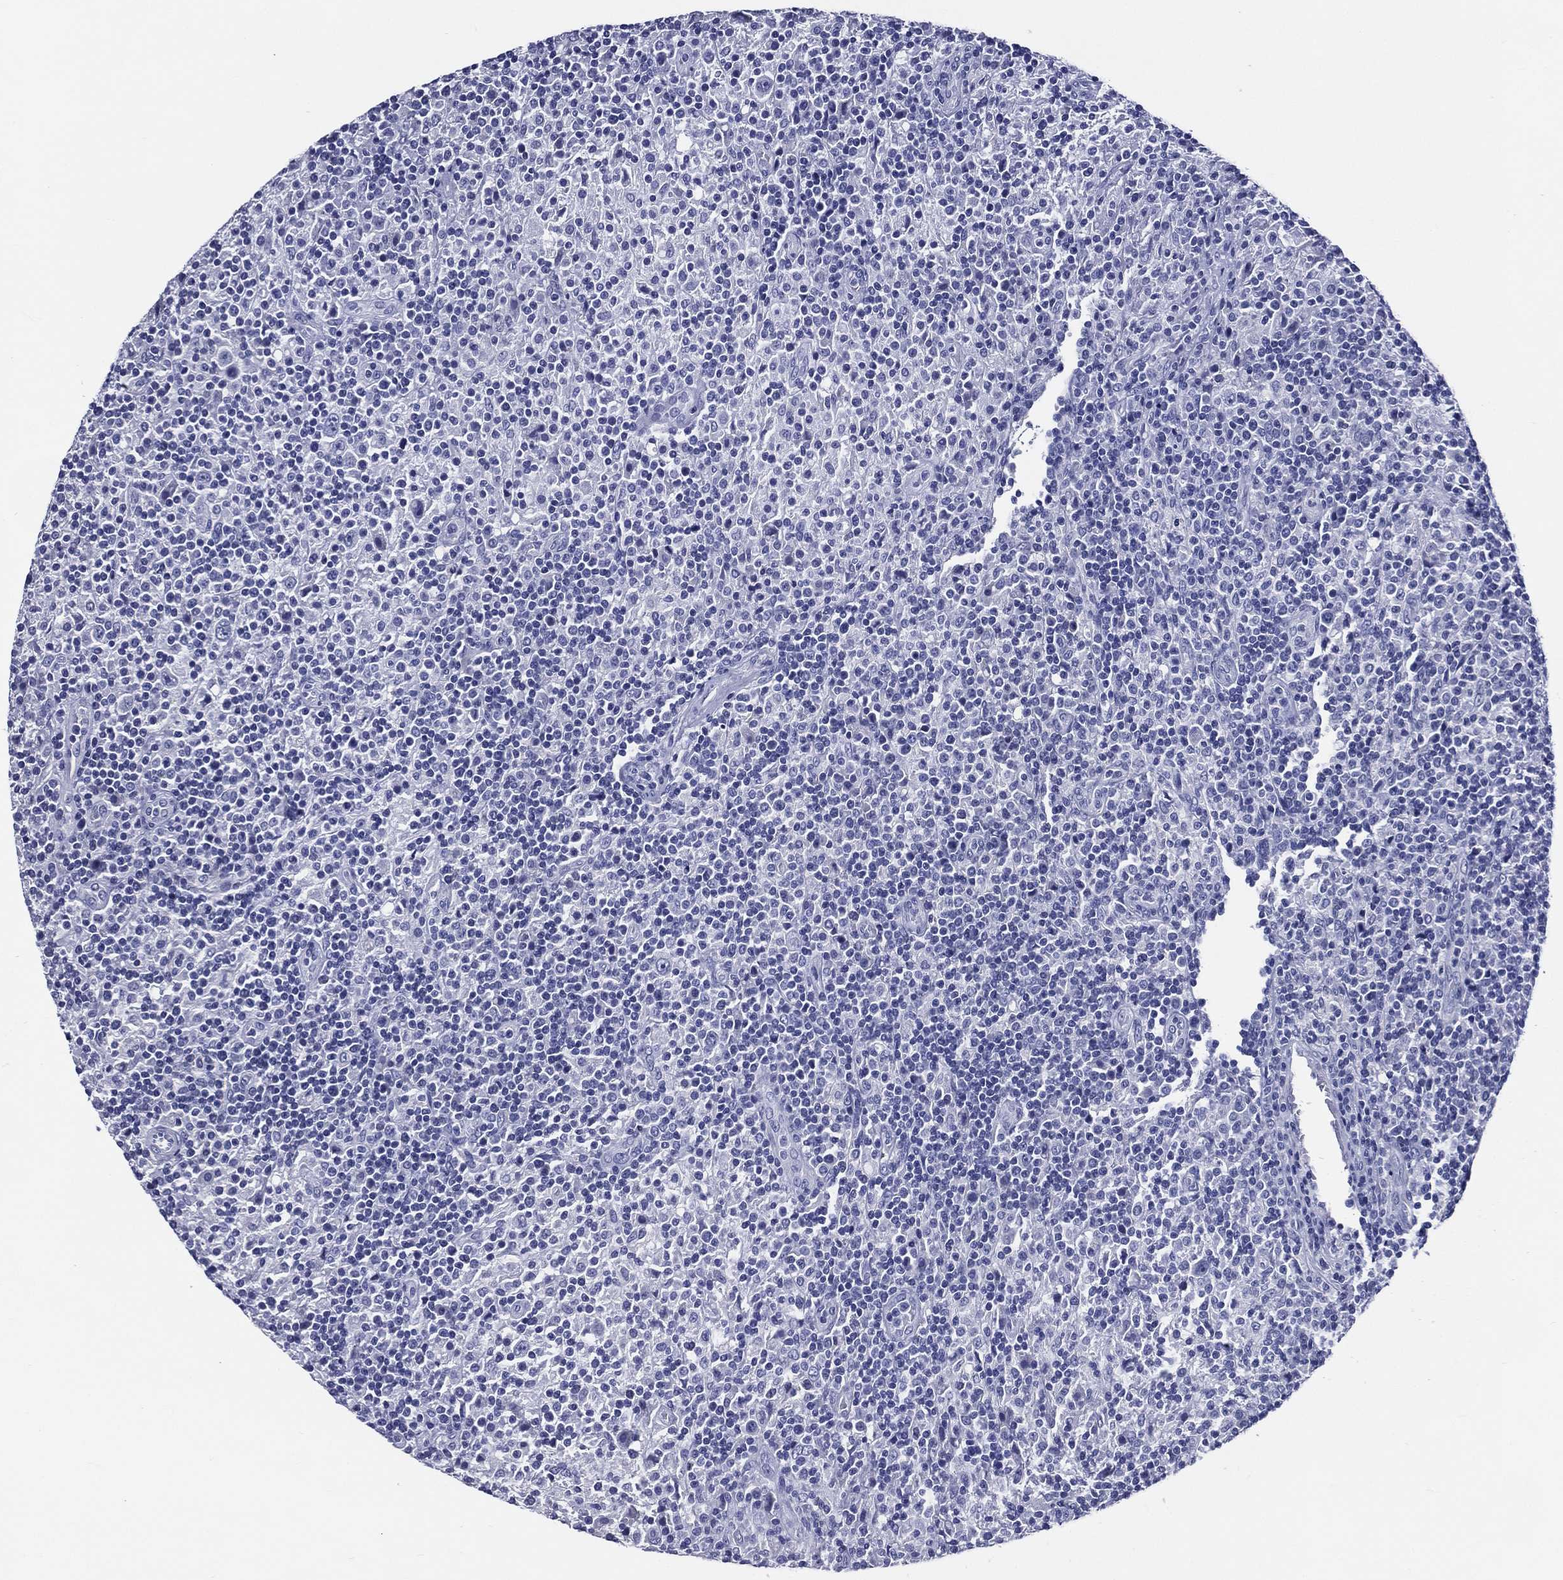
{"staining": {"intensity": "negative", "quantity": "none", "location": "none"}, "tissue": "lymphoma", "cell_type": "Tumor cells", "image_type": "cancer", "snomed": [{"axis": "morphology", "description": "Hodgkin's disease, NOS"}, {"axis": "topography", "description": "Lymph node"}], "caption": "An image of human Hodgkin's disease is negative for staining in tumor cells. Nuclei are stained in blue.", "gene": "ACE2", "patient": {"sex": "male", "age": 70}}